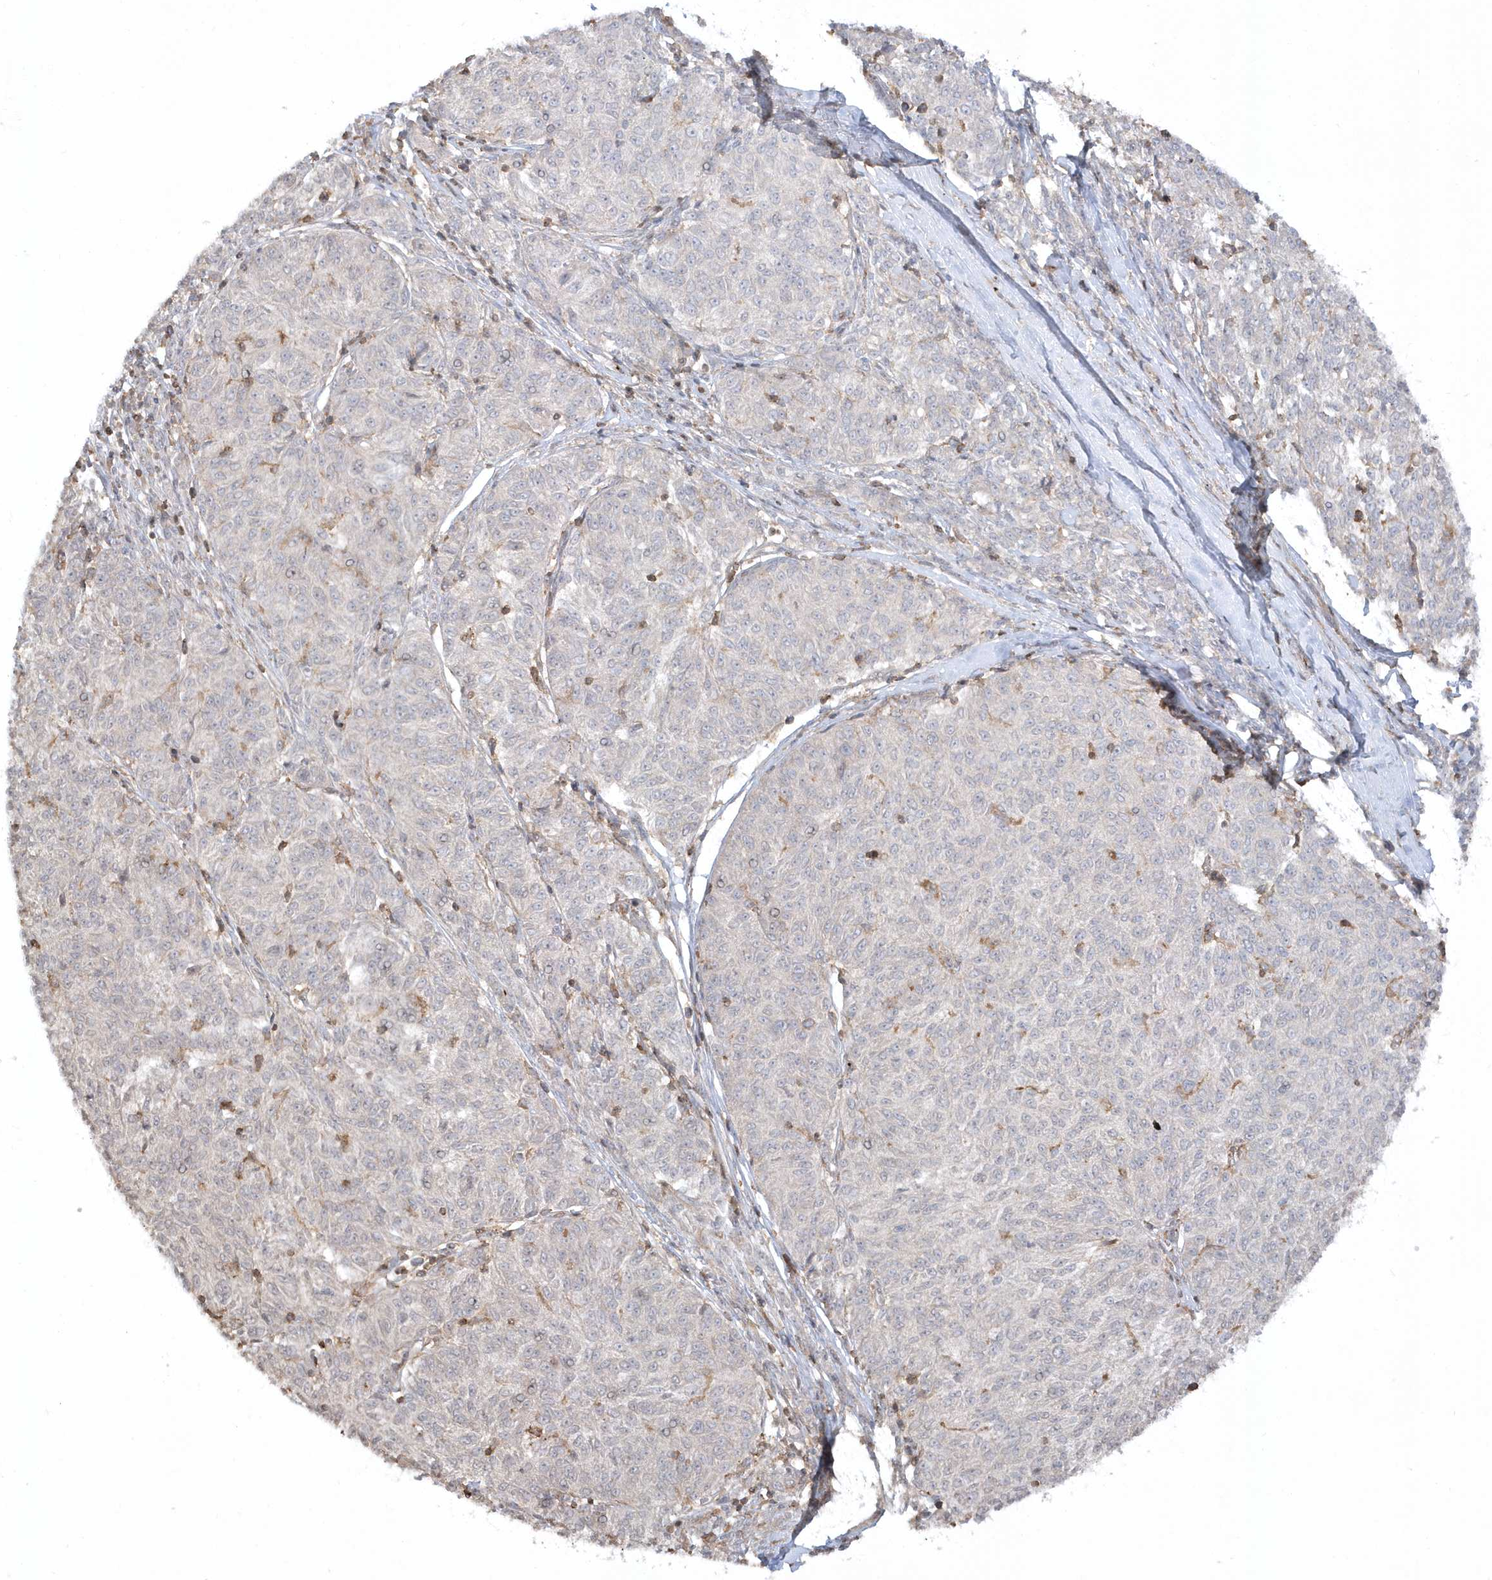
{"staining": {"intensity": "negative", "quantity": "none", "location": "none"}, "tissue": "melanoma", "cell_type": "Tumor cells", "image_type": "cancer", "snomed": [{"axis": "morphology", "description": "Malignant melanoma, NOS"}, {"axis": "topography", "description": "Skin"}], "caption": "Immunohistochemical staining of human melanoma shows no significant positivity in tumor cells. (Immunohistochemistry (ihc), brightfield microscopy, high magnification).", "gene": "BSN", "patient": {"sex": "female", "age": 72}}